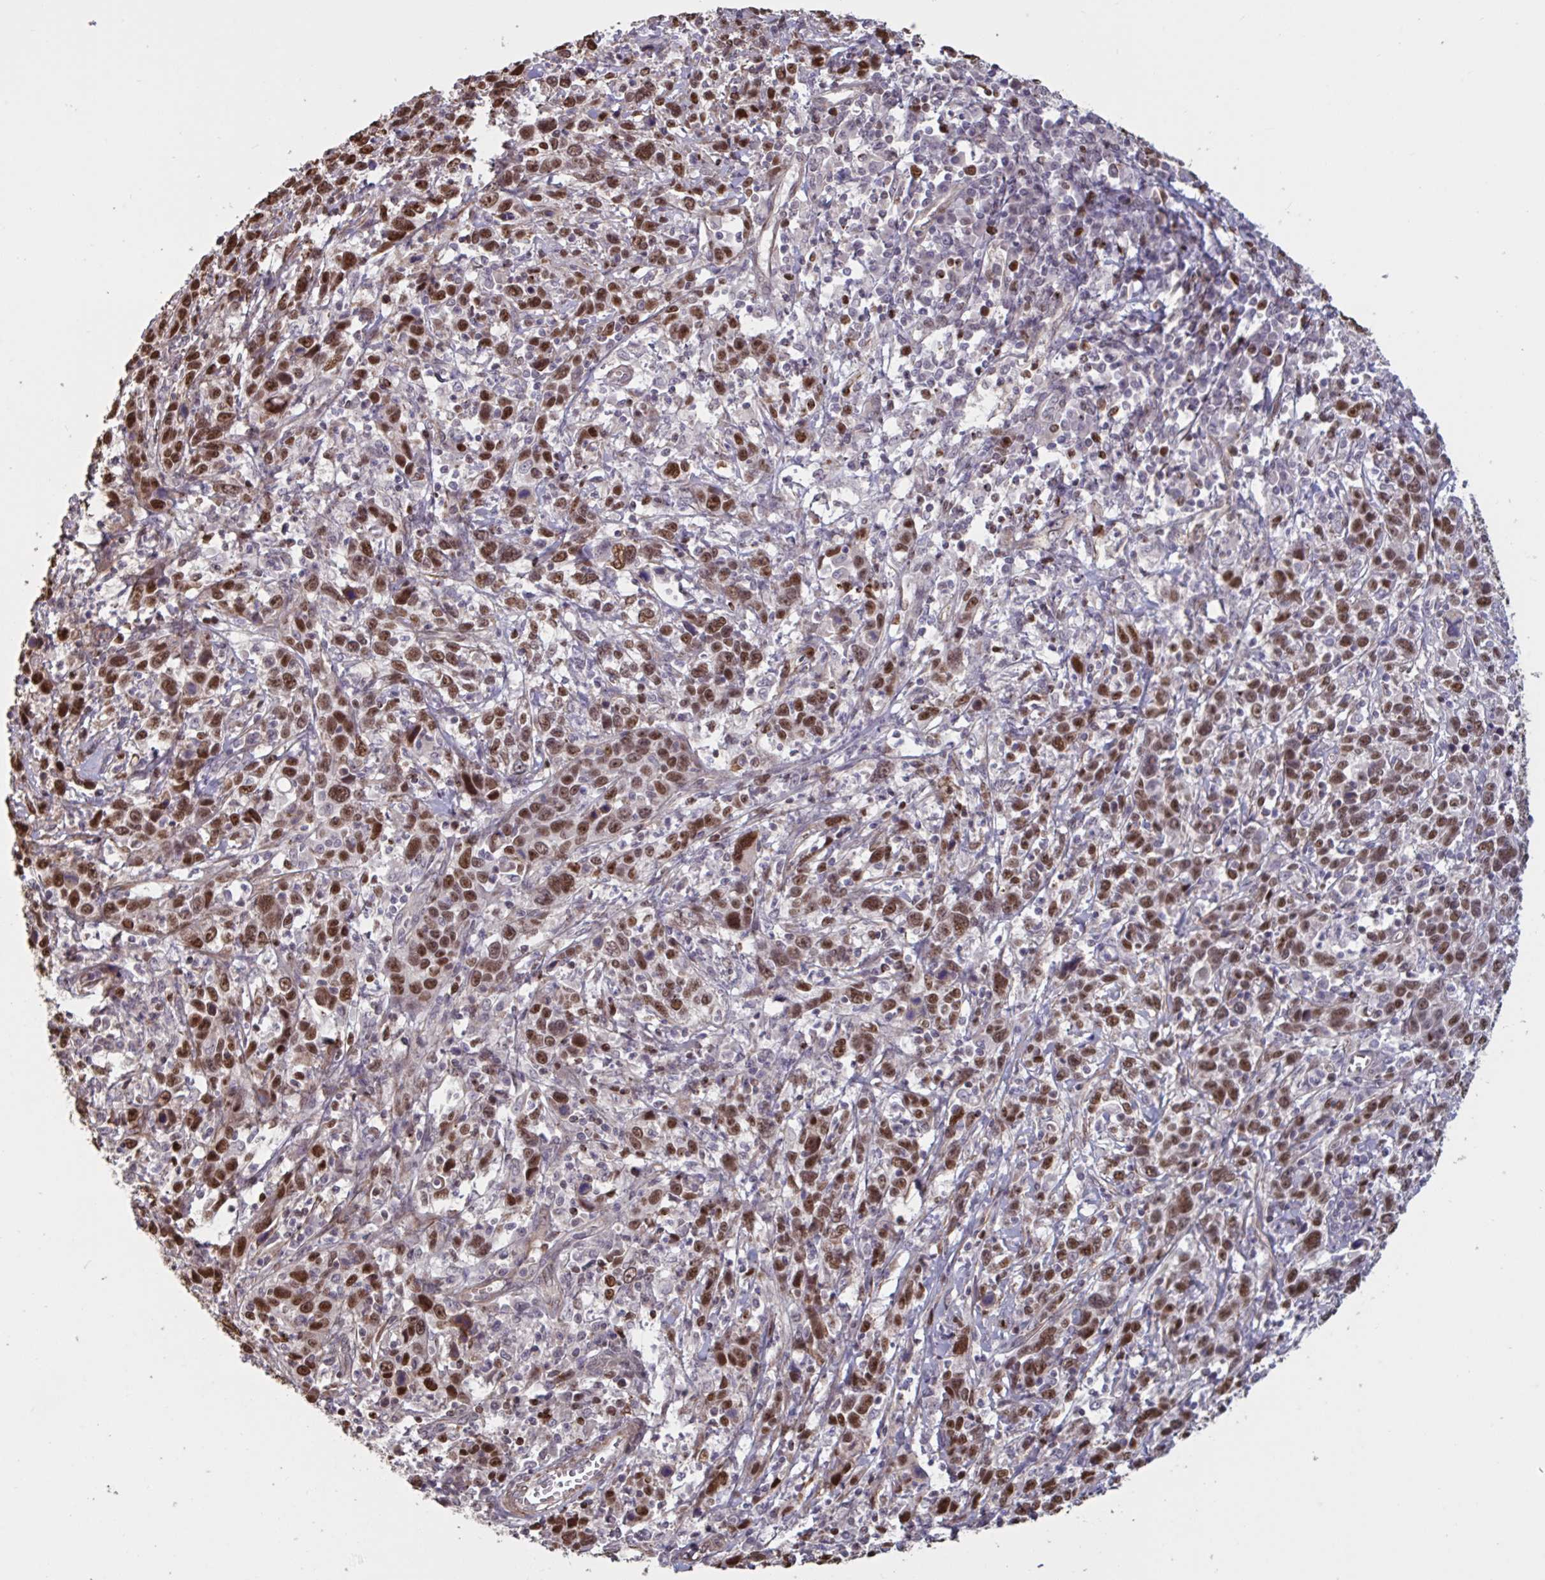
{"staining": {"intensity": "strong", "quantity": ">75%", "location": "nuclear"}, "tissue": "cervical cancer", "cell_type": "Tumor cells", "image_type": "cancer", "snomed": [{"axis": "morphology", "description": "Squamous cell carcinoma, NOS"}, {"axis": "topography", "description": "Cervix"}], "caption": "A photomicrograph of human cervical cancer stained for a protein exhibits strong nuclear brown staining in tumor cells.", "gene": "IPO5", "patient": {"sex": "female", "age": 46}}